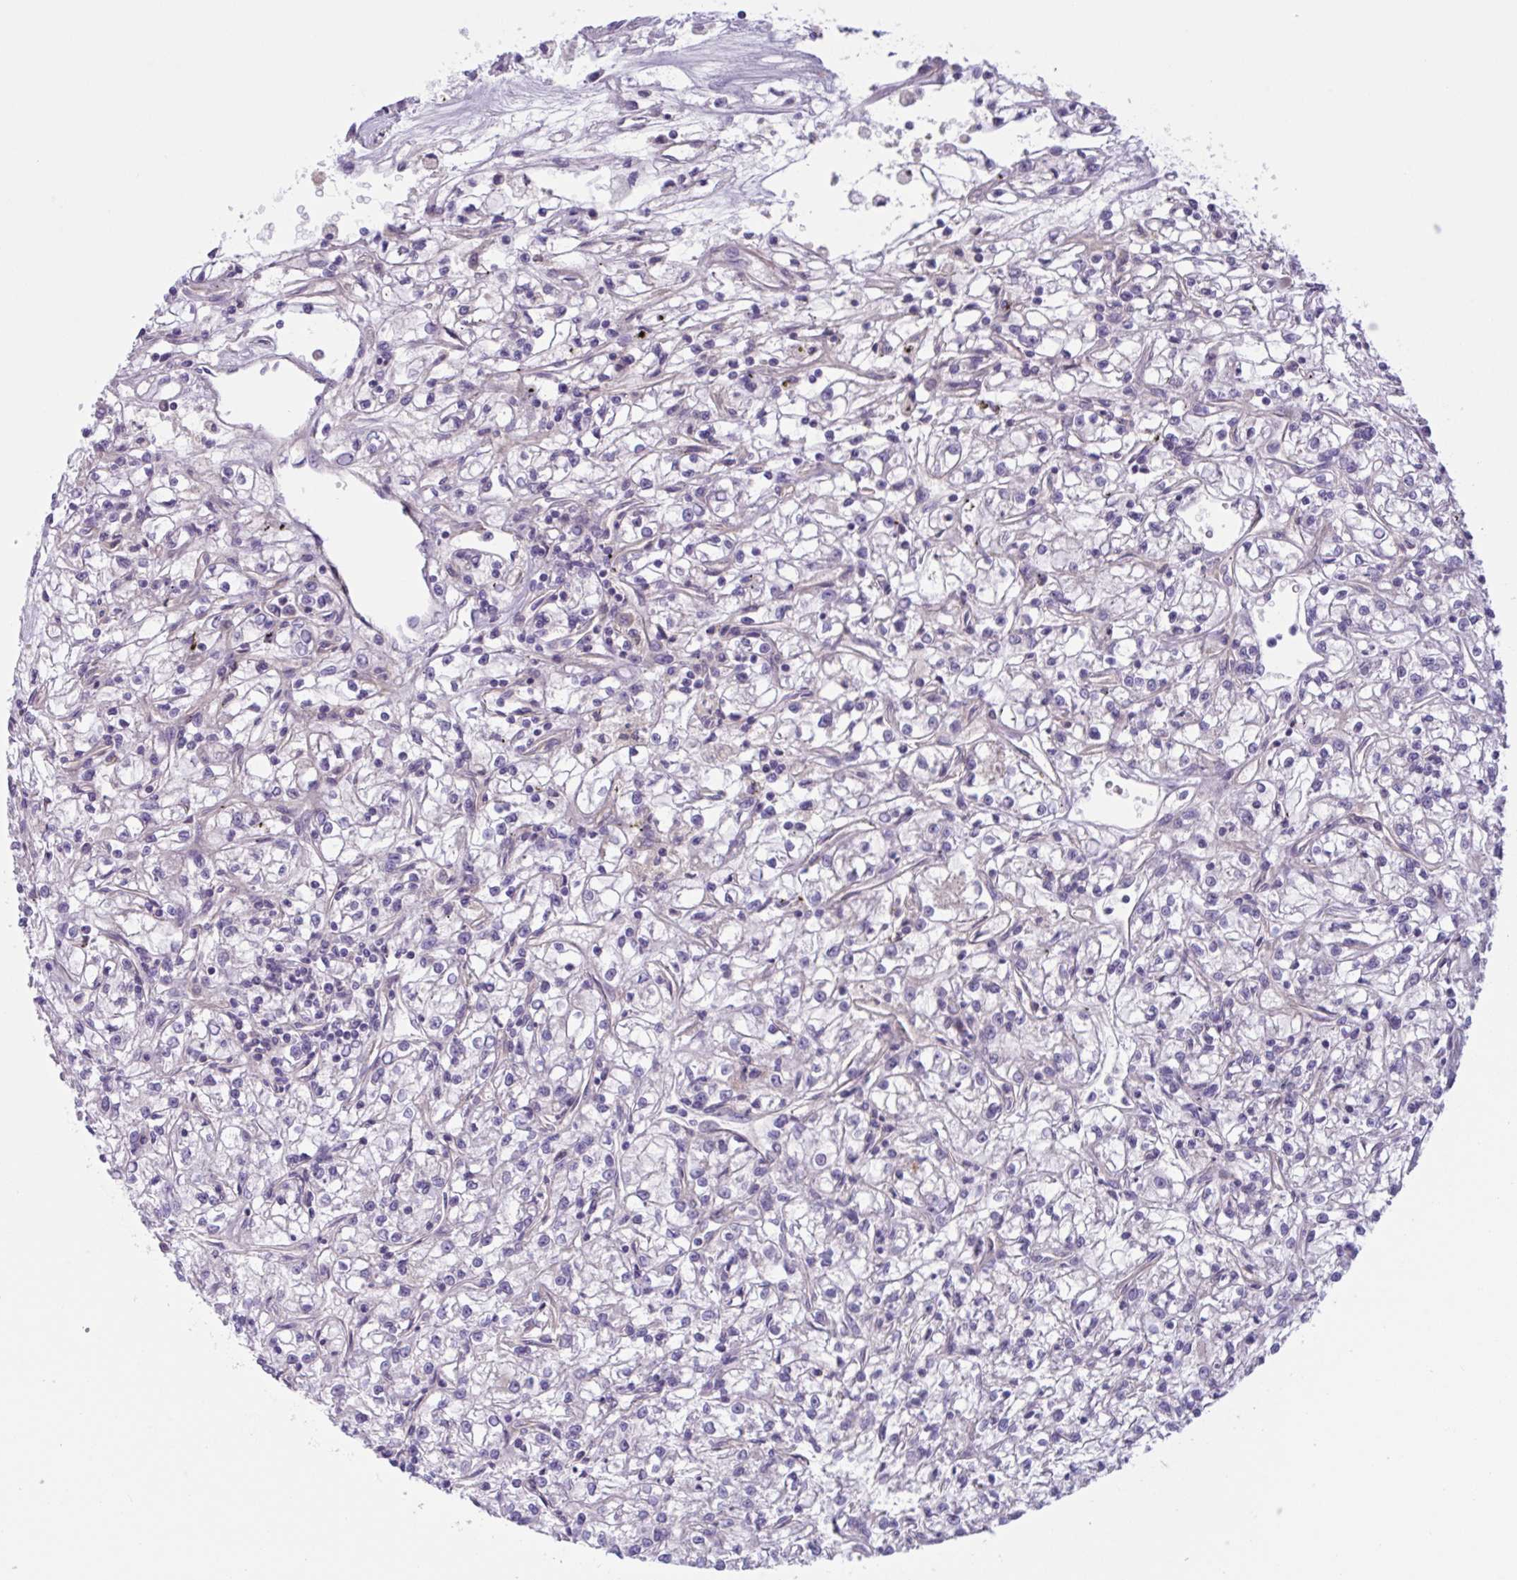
{"staining": {"intensity": "negative", "quantity": "none", "location": "none"}, "tissue": "renal cancer", "cell_type": "Tumor cells", "image_type": "cancer", "snomed": [{"axis": "morphology", "description": "Adenocarcinoma, NOS"}, {"axis": "topography", "description": "Kidney"}], "caption": "Tumor cells show no significant expression in renal adenocarcinoma.", "gene": "TTC7B", "patient": {"sex": "female", "age": 59}}